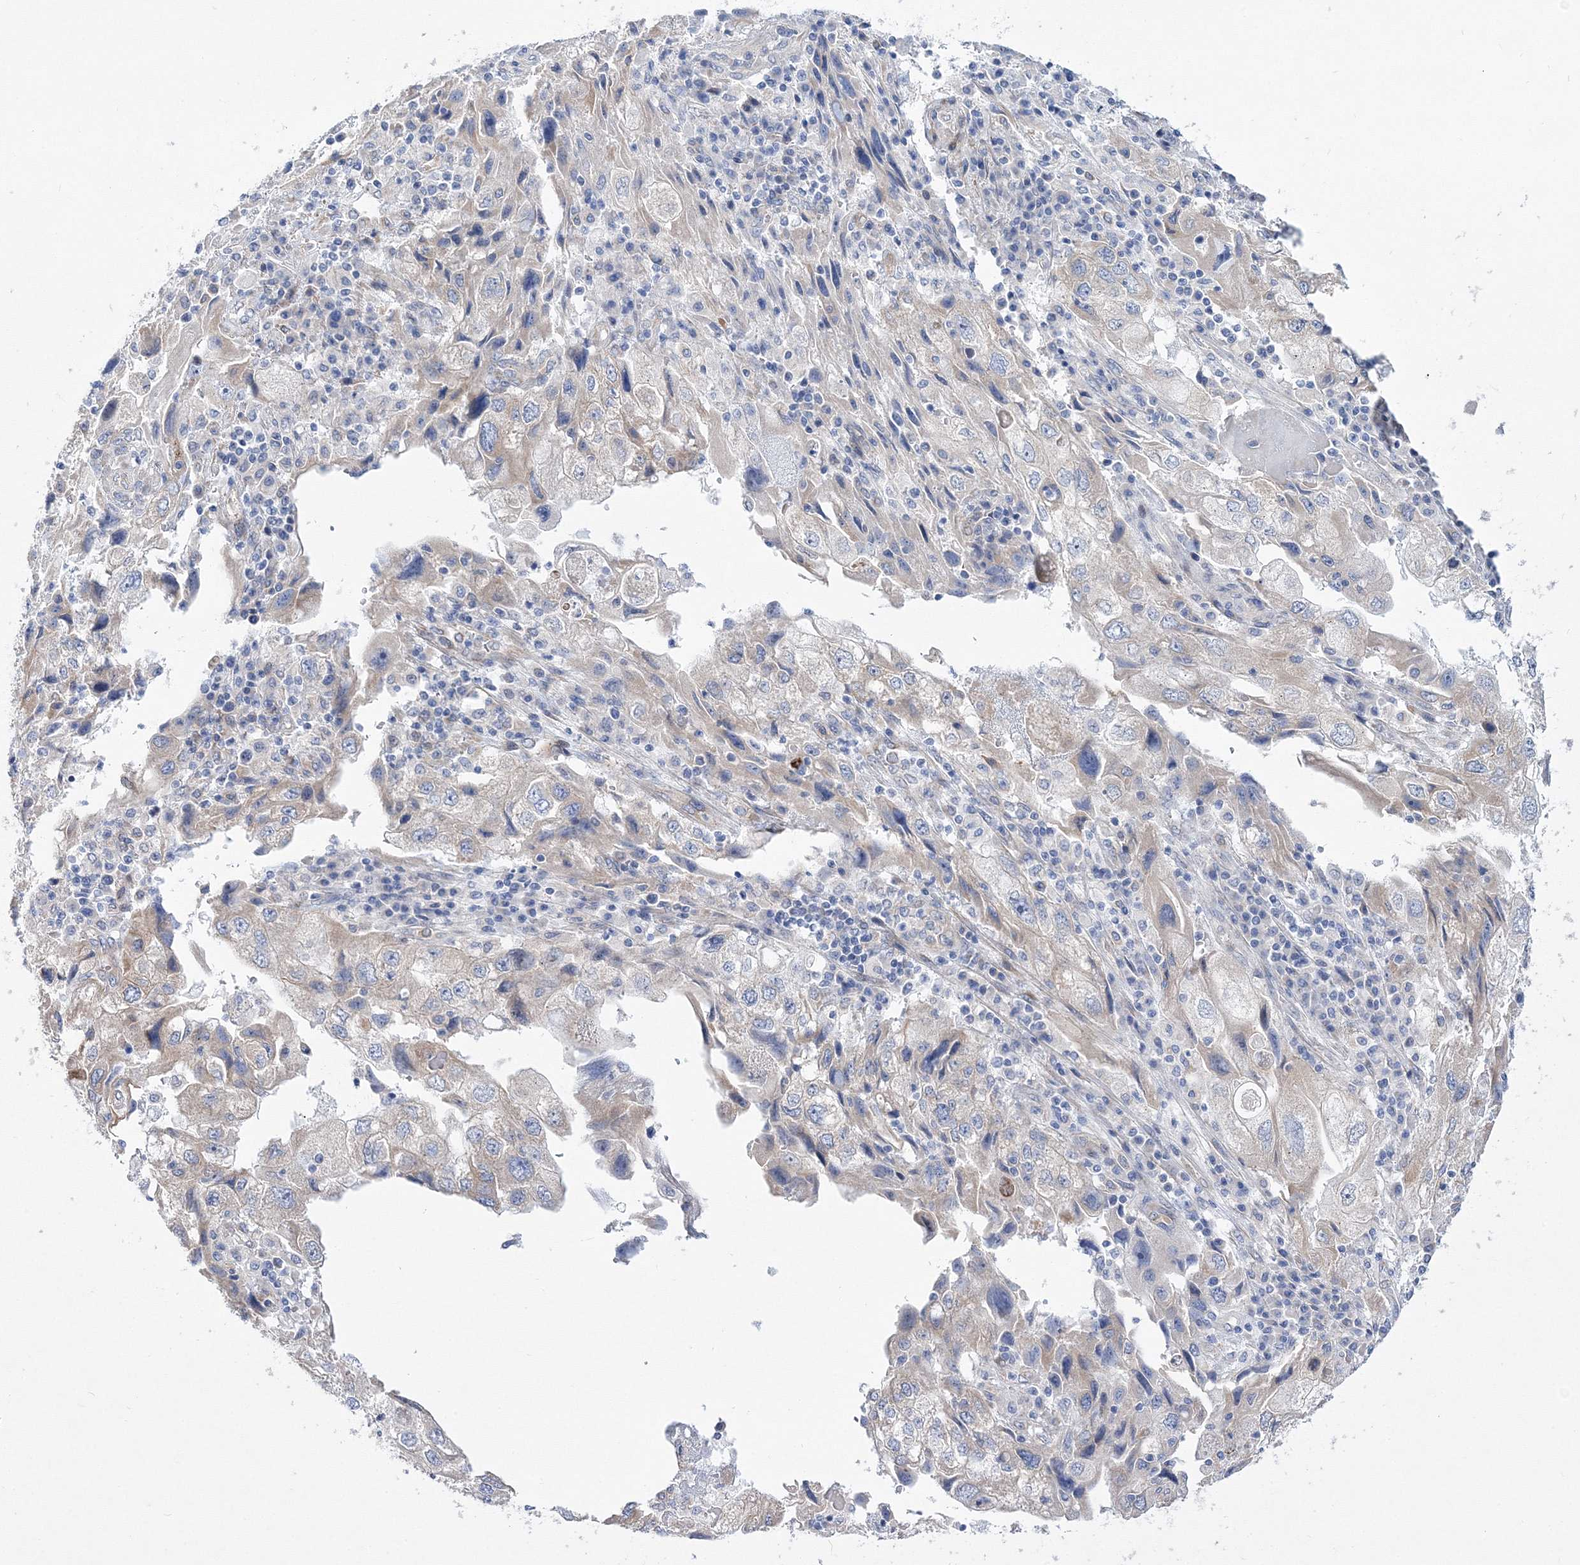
{"staining": {"intensity": "weak", "quantity": "<25%", "location": "cytoplasmic/membranous"}, "tissue": "endometrial cancer", "cell_type": "Tumor cells", "image_type": "cancer", "snomed": [{"axis": "morphology", "description": "Adenocarcinoma, NOS"}, {"axis": "topography", "description": "Endometrium"}], "caption": "This is an immunohistochemistry (IHC) histopathology image of adenocarcinoma (endometrial). There is no expression in tumor cells.", "gene": "ARHGAP32", "patient": {"sex": "female", "age": 49}}